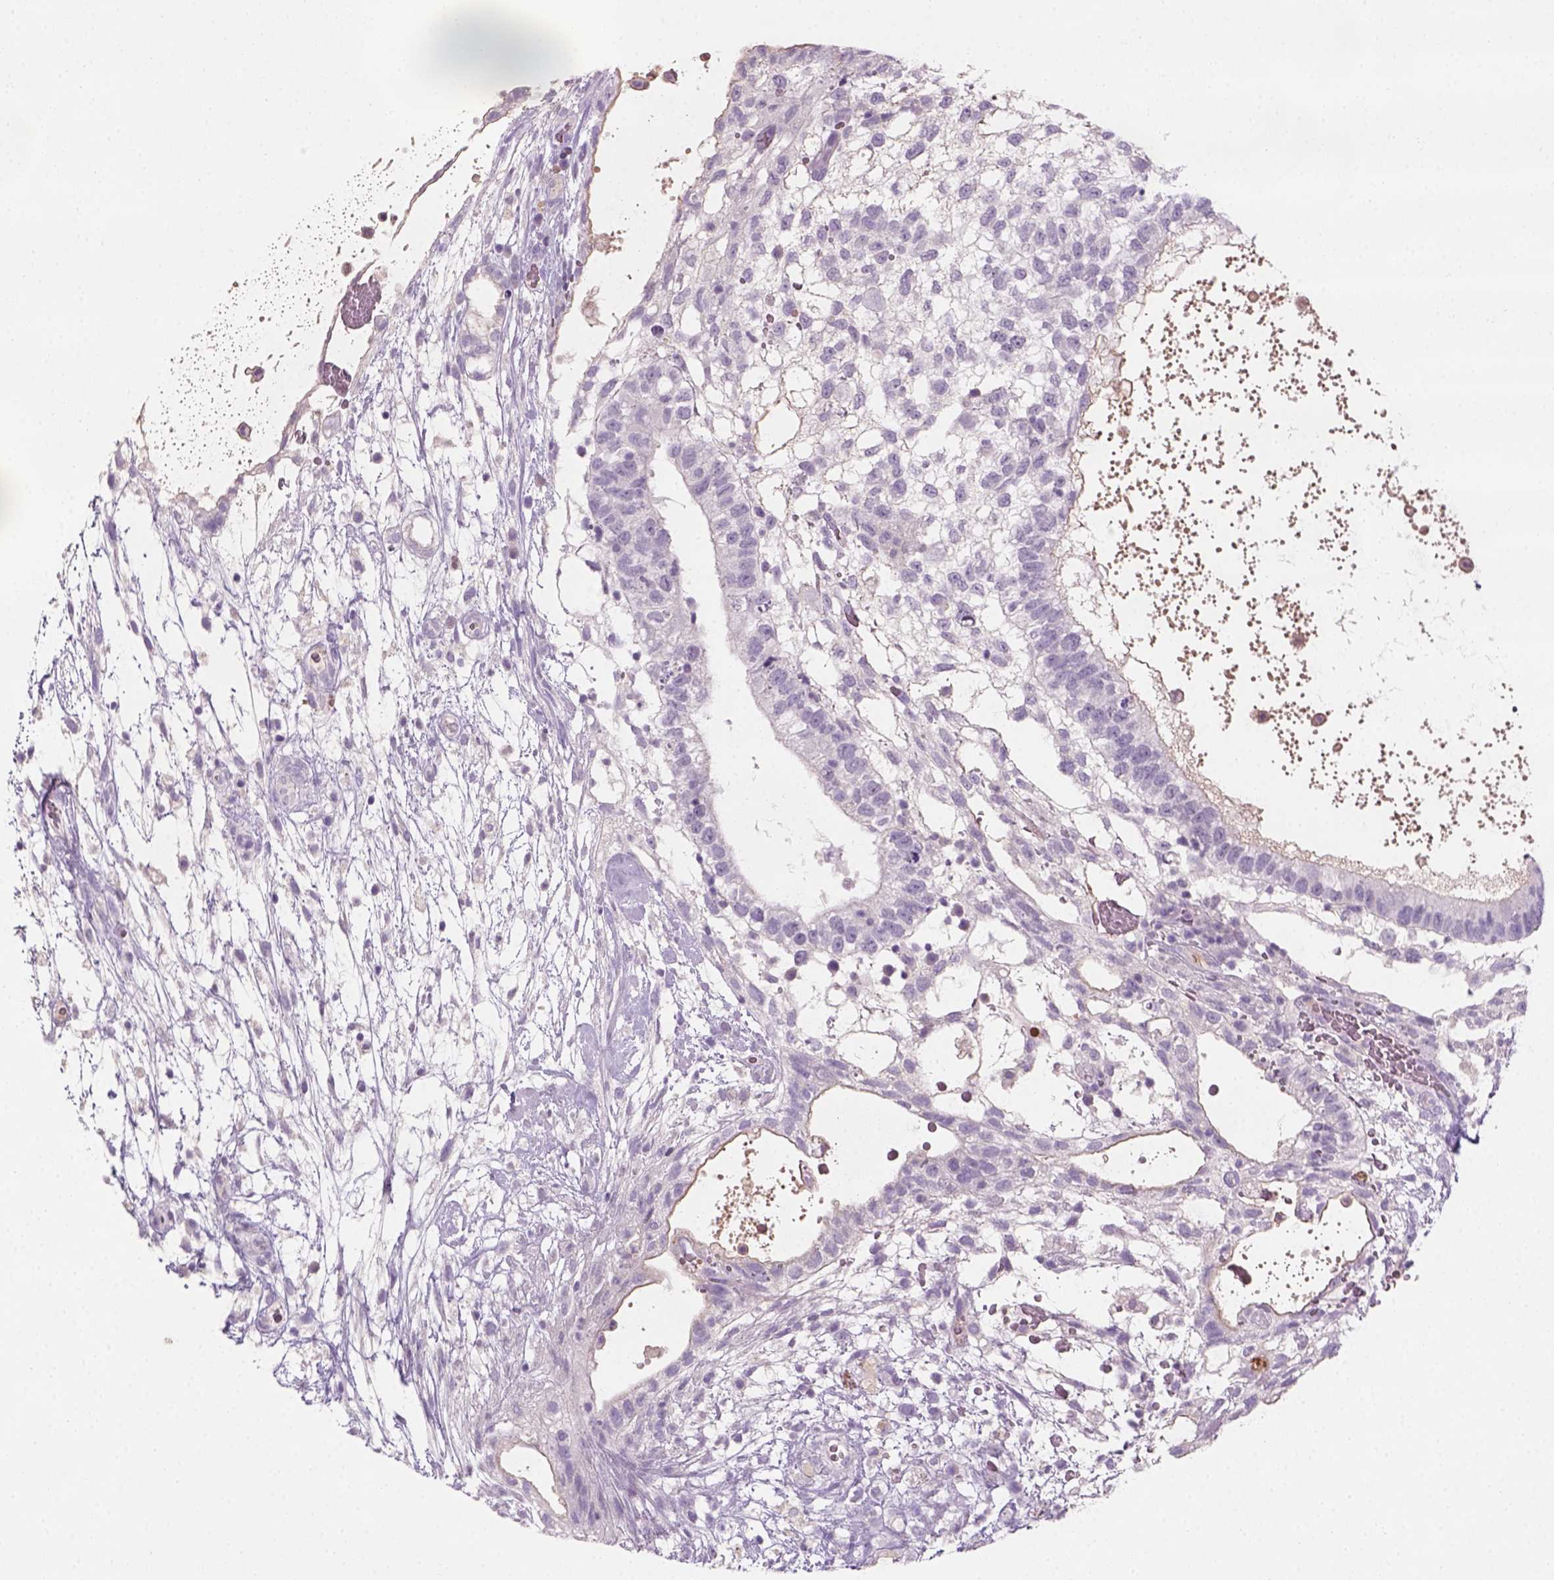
{"staining": {"intensity": "negative", "quantity": "none", "location": "none"}, "tissue": "testis cancer", "cell_type": "Tumor cells", "image_type": "cancer", "snomed": [{"axis": "morphology", "description": "Normal tissue, NOS"}, {"axis": "morphology", "description": "Carcinoma, Embryonal, NOS"}, {"axis": "topography", "description": "Testis"}], "caption": "Immunohistochemical staining of human testis cancer reveals no significant positivity in tumor cells. The staining was performed using DAB to visualize the protein expression in brown, while the nuclei were stained in blue with hematoxylin (Magnification: 20x).", "gene": "GFI1B", "patient": {"sex": "male", "age": 32}}